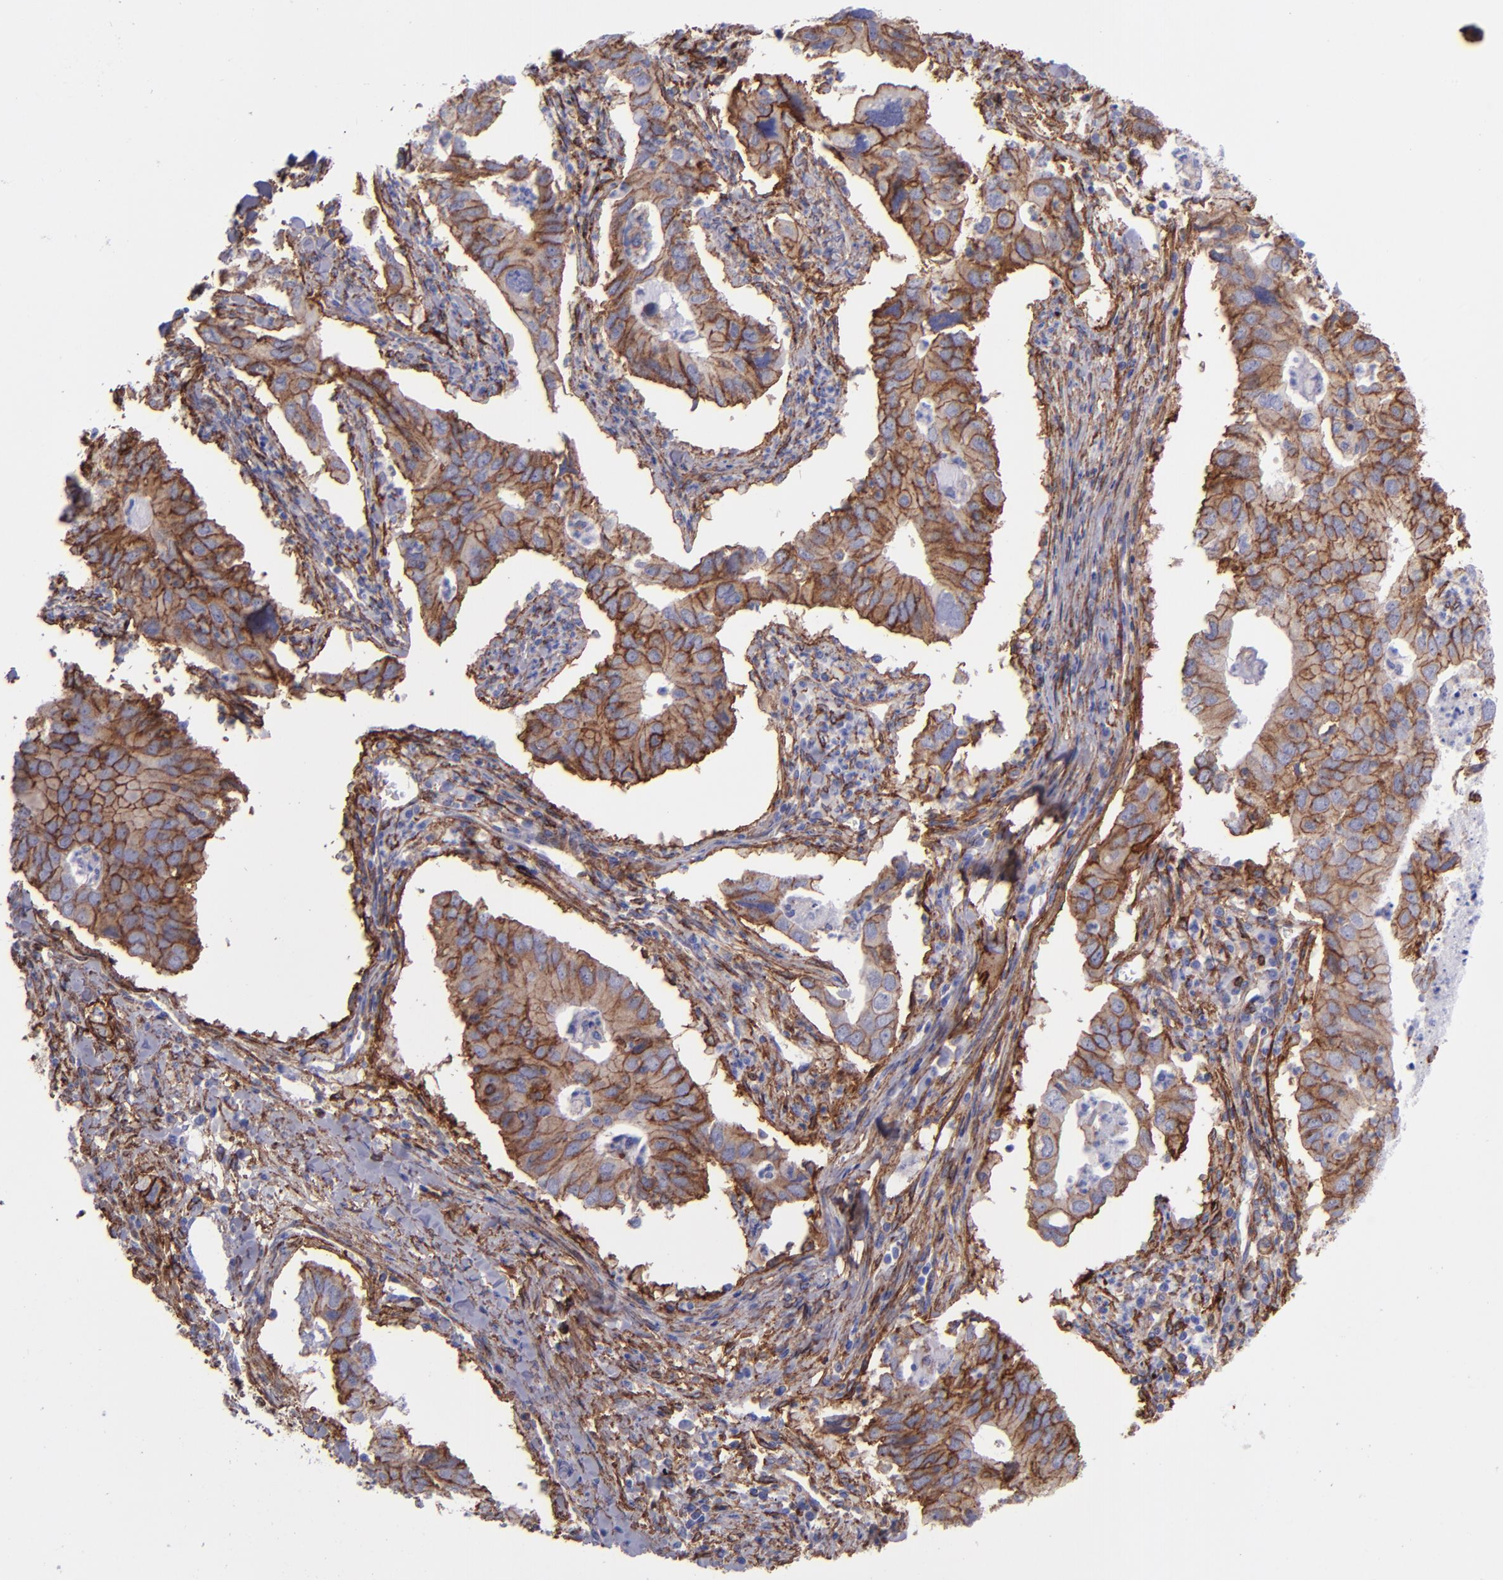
{"staining": {"intensity": "strong", "quantity": ">75%", "location": "cytoplasmic/membranous"}, "tissue": "lung cancer", "cell_type": "Tumor cells", "image_type": "cancer", "snomed": [{"axis": "morphology", "description": "Adenocarcinoma, NOS"}, {"axis": "topography", "description": "Lung"}], "caption": "Tumor cells exhibit strong cytoplasmic/membranous expression in approximately >75% of cells in lung adenocarcinoma. The staining is performed using DAB (3,3'-diaminobenzidine) brown chromogen to label protein expression. The nuclei are counter-stained blue using hematoxylin.", "gene": "ITGAV", "patient": {"sex": "male", "age": 48}}